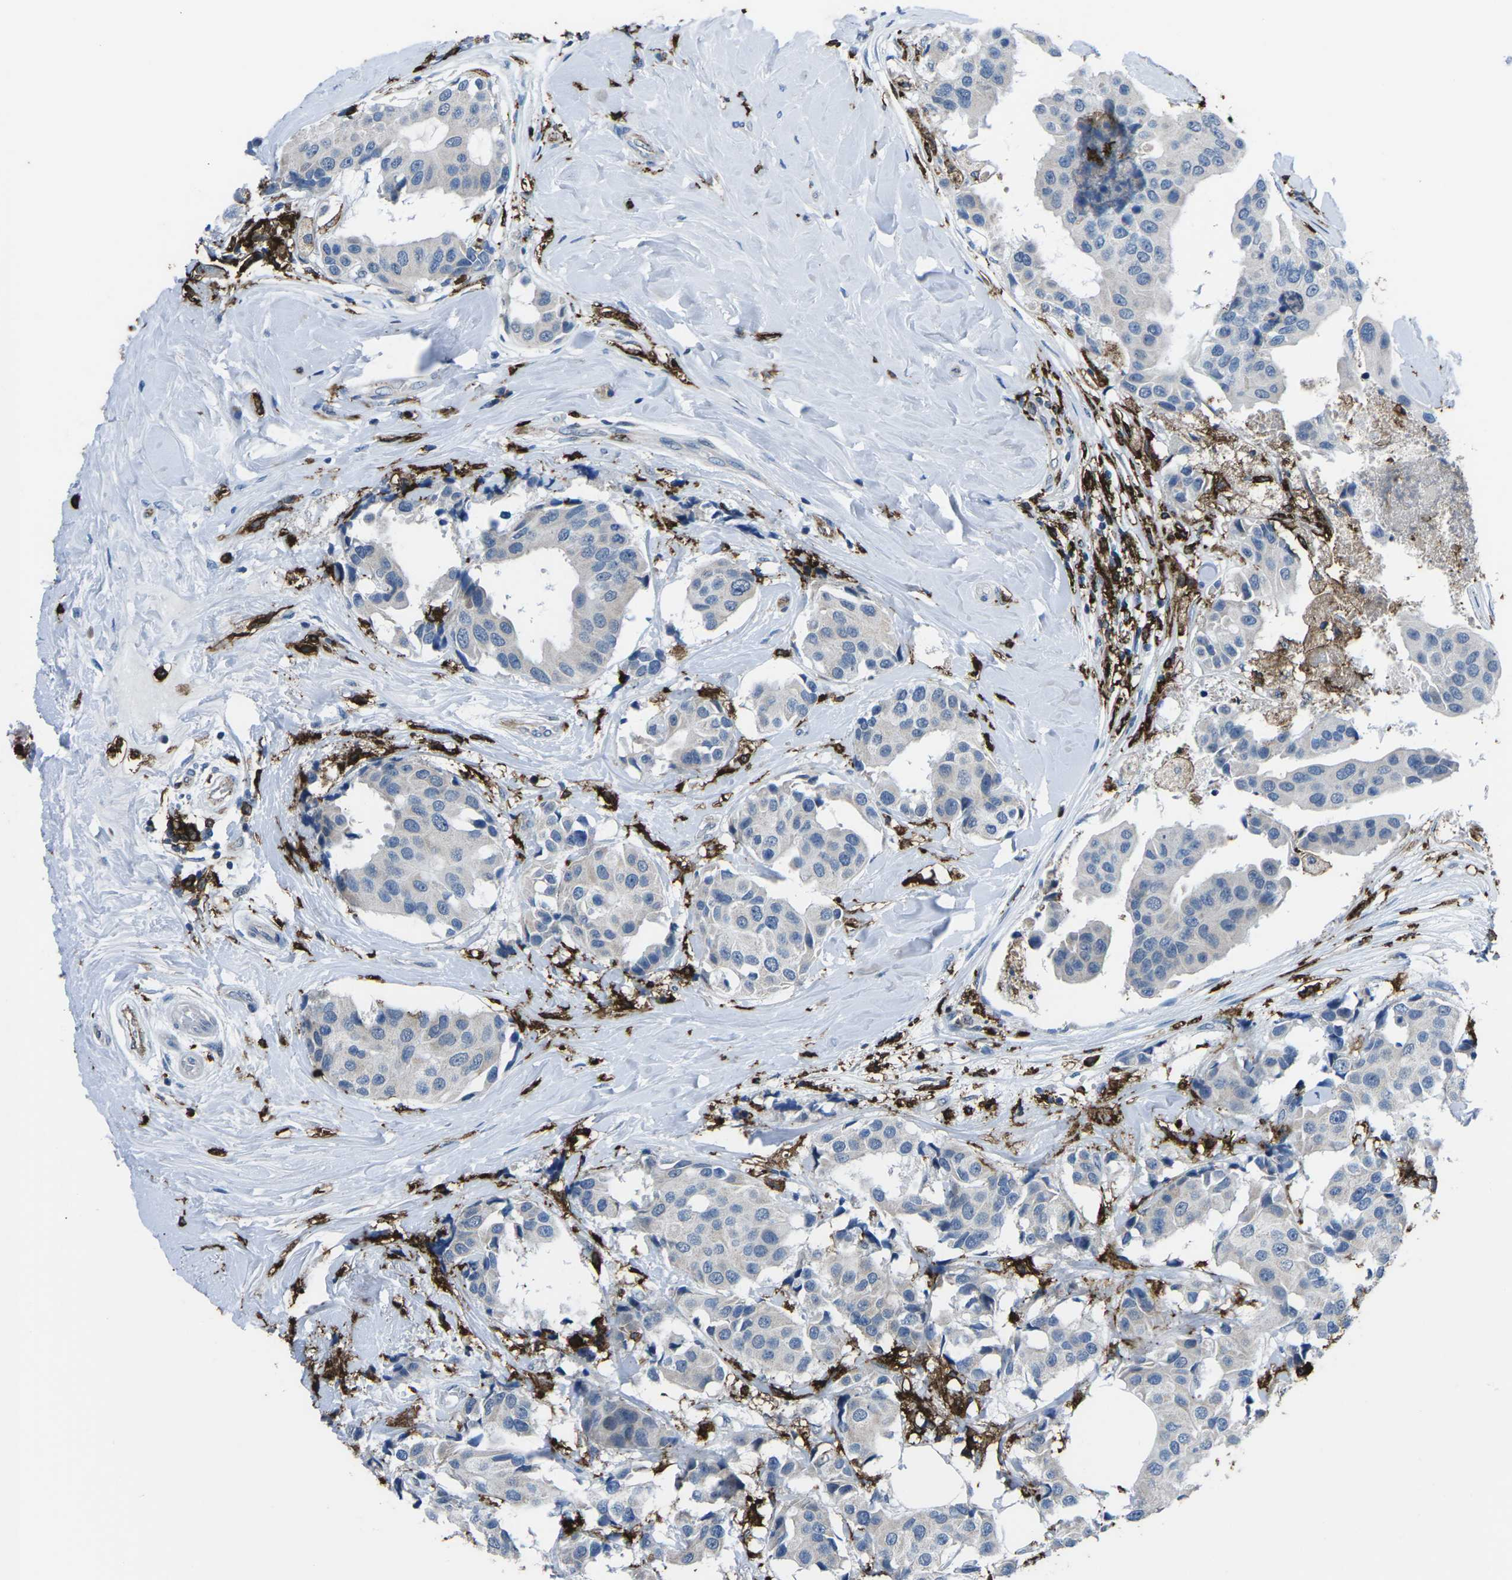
{"staining": {"intensity": "negative", "quantity": "none", "location": "none"}, "tissue": "breast cancer", "cell_type": "Tumor cells", "image_type": "cancer", "snomed": [{"axis": "morphology", "description": "Normal tissue, NOS"}, {"axis": "morphology", "description": "Duct carcinoma"}, {"axis": "topography", "description": "Breast"}], "caption": "IHC image of breast intraductal carcinoma stained for a protein (brown), which demonstrates no staining in tumor cells. The staining is performed using DAB brown chromogen with nuclei counter-stained in using hematoxylin.", "gene": "PTPN1", "patient": {"sex": "female", "age": 39}}